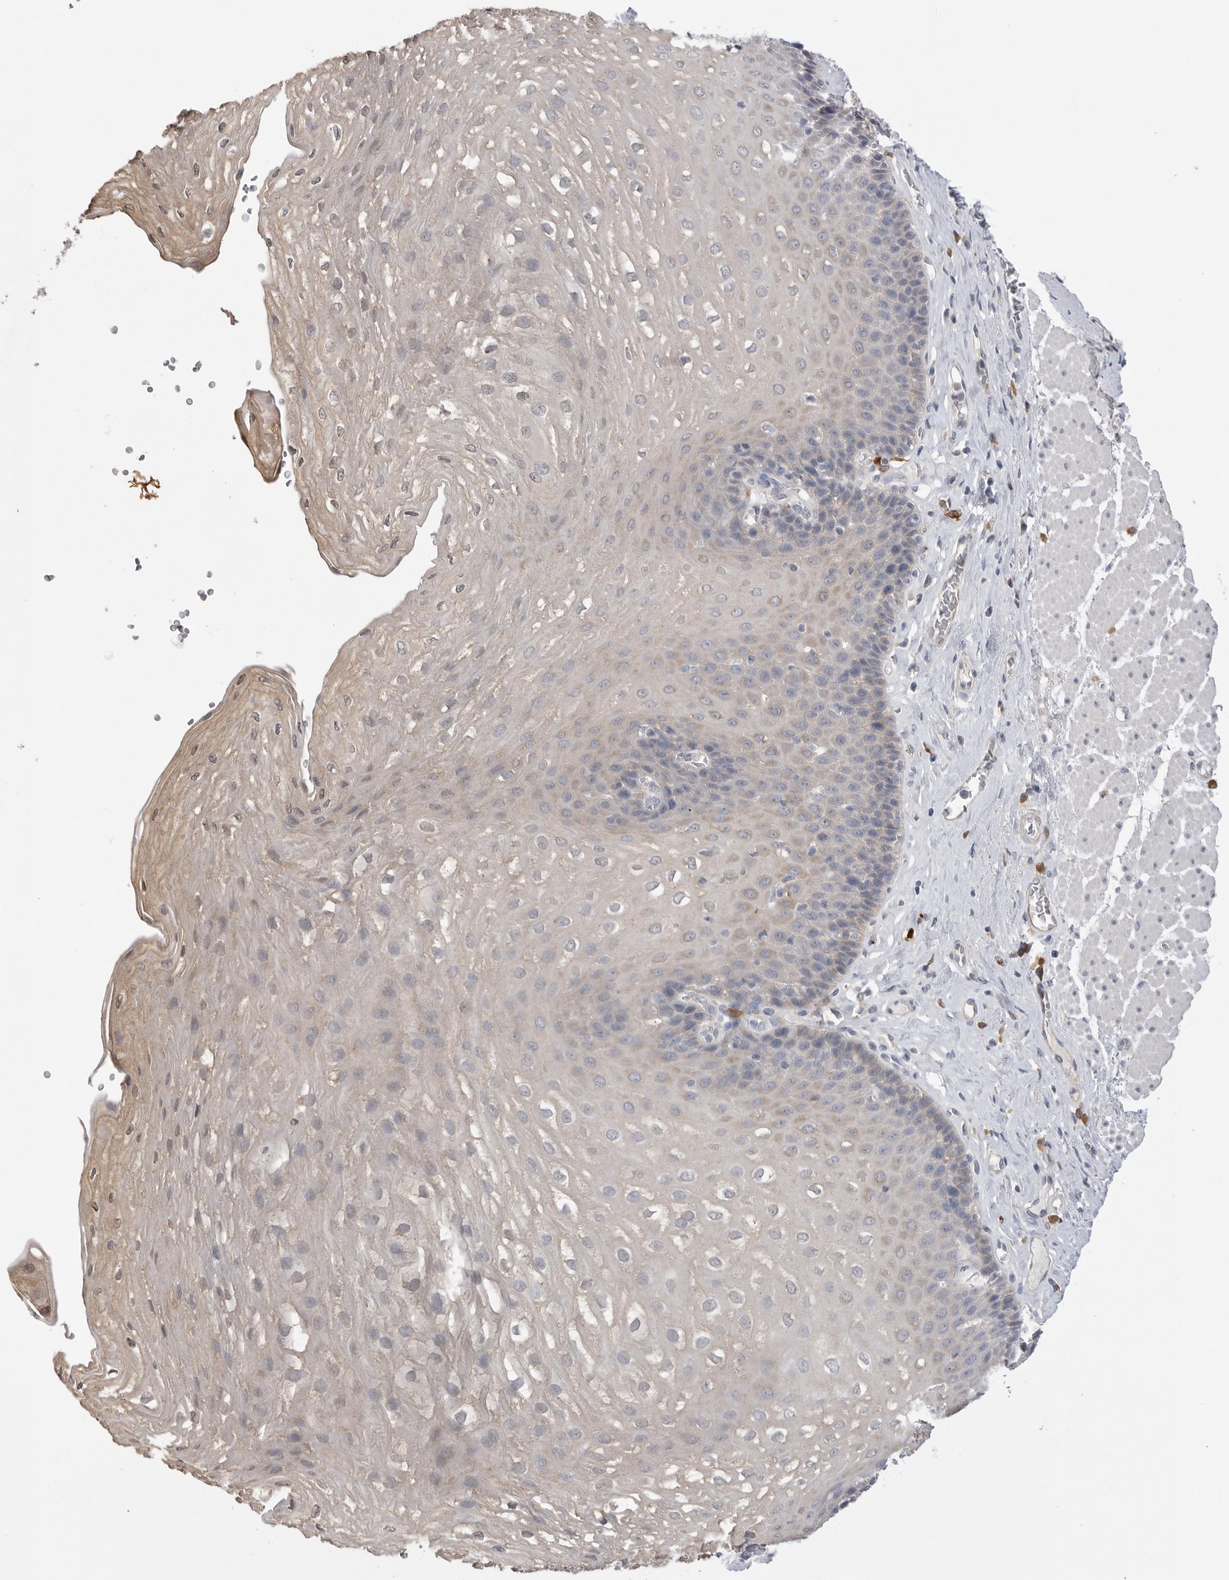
{"staining": {"intensity": "weak", "quantity": "25%-75%", "location": "cytoplasmic/membranous"}, "tissue": "esophagus", "cell_type": "Squamous epithelial cells", "image_type": "normal", "snomed": [{"axis": "morphology", "description": "Normal tissue, NOS"}, {"axis": "topography", "description": "Esophagus"}], "caption": "Squamous epithelial cells display low levels of weak cytoplasmic/membranous expression in about 25%-75% of cells in normal human esophagus. Nuclei are stained in blue.", "gene": "VAC14", "patient": {"sex": "female", "age": 66}}